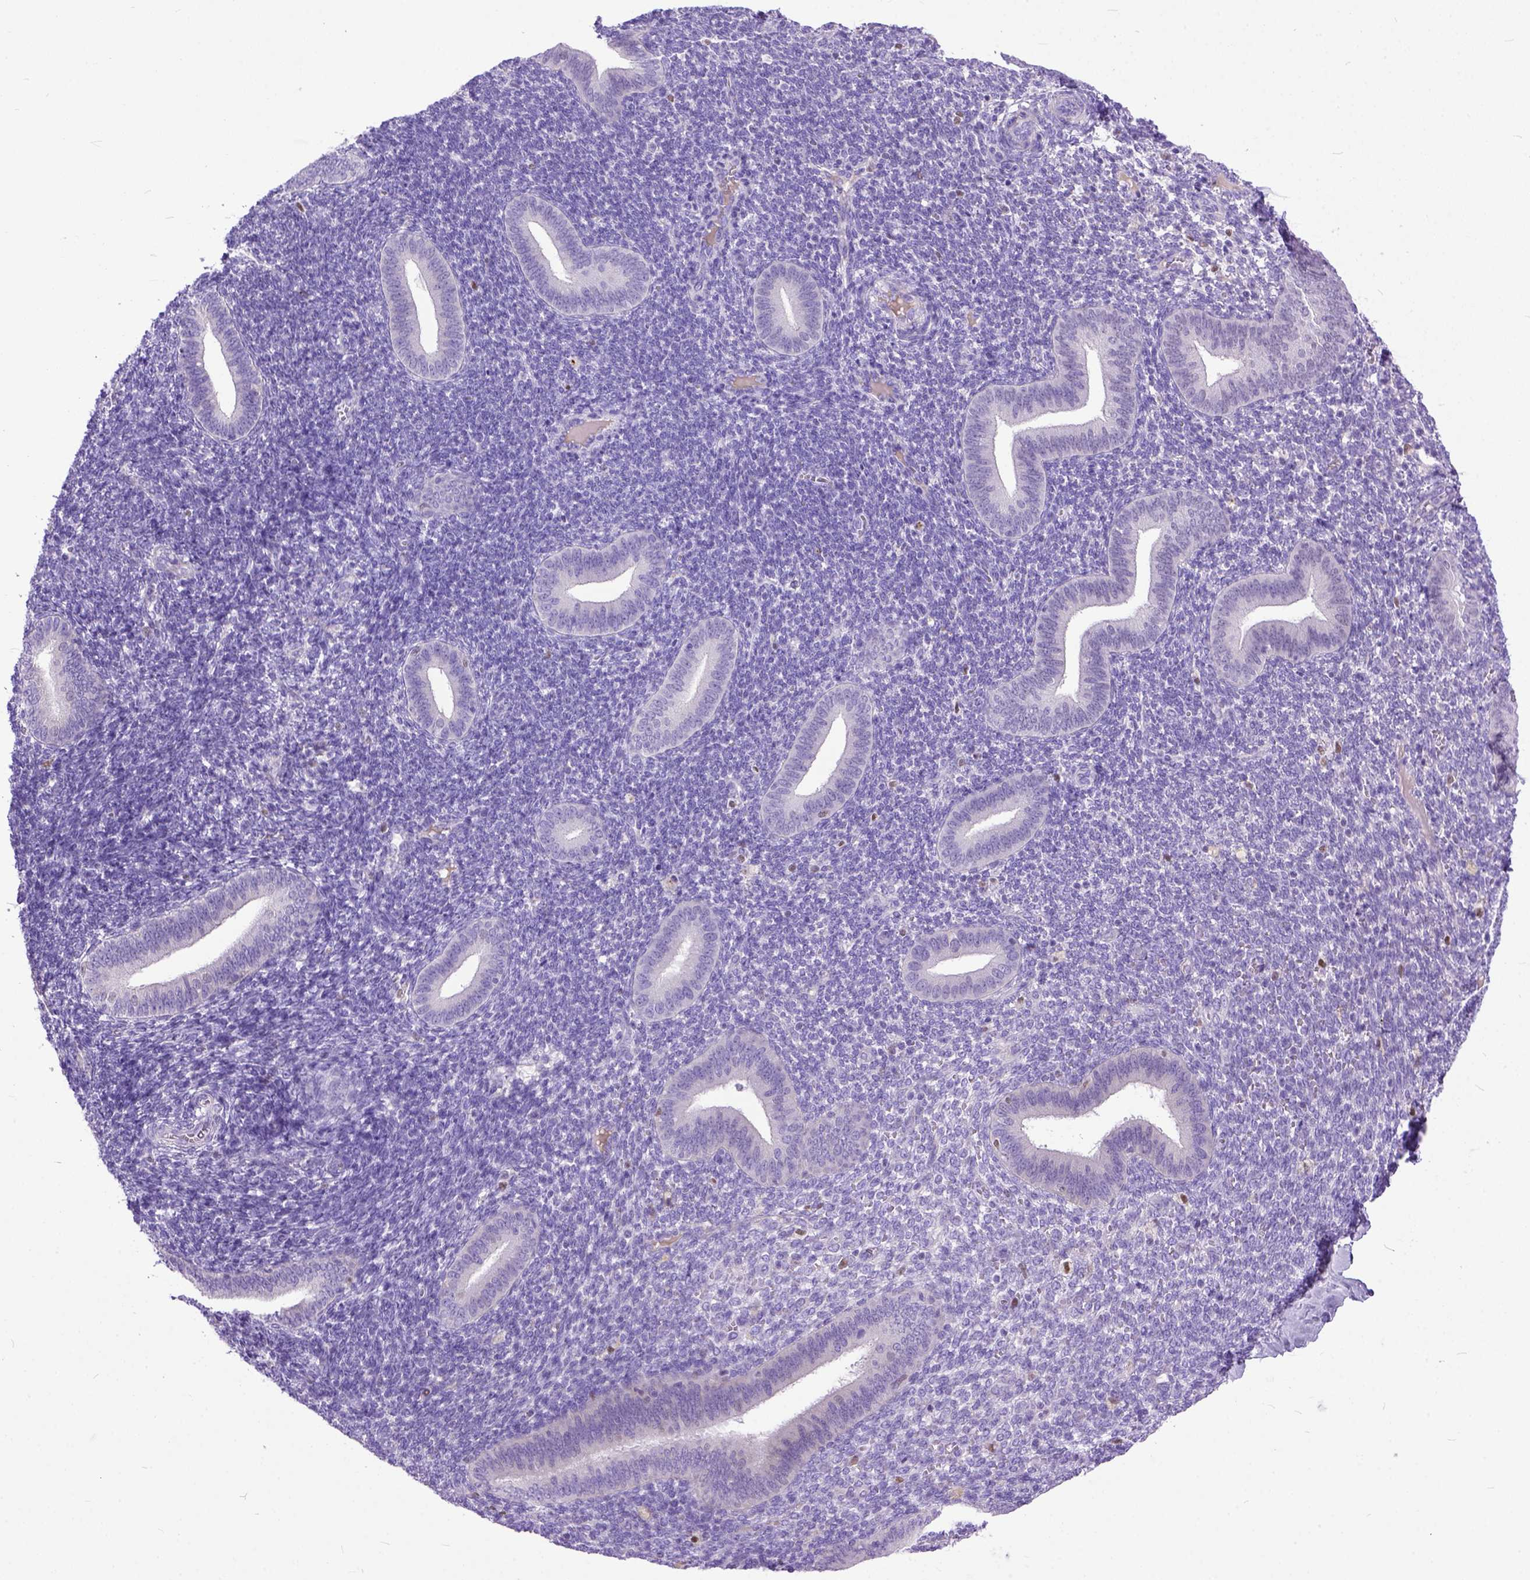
{"staining": {"intensity": "negative", "quantity": "none", "location": "none"}, "tissue": "endometrium", "cell_type": "Cells in endometrial stroma", "image_type": "normal", "snomed": [{"axis": "morphology", "description": "Normal tissue, NOS"}, {"axis": "topography", "description": "Endometrium"}], "caption": "There is no significant positivity in cells in endometrial stroma of endometrium. (DAB immunohistochemistry visualized using brightfield microscopy, high magnification).", "gene": "CRB1", "patient": {"sex": "female", "age": 25}}